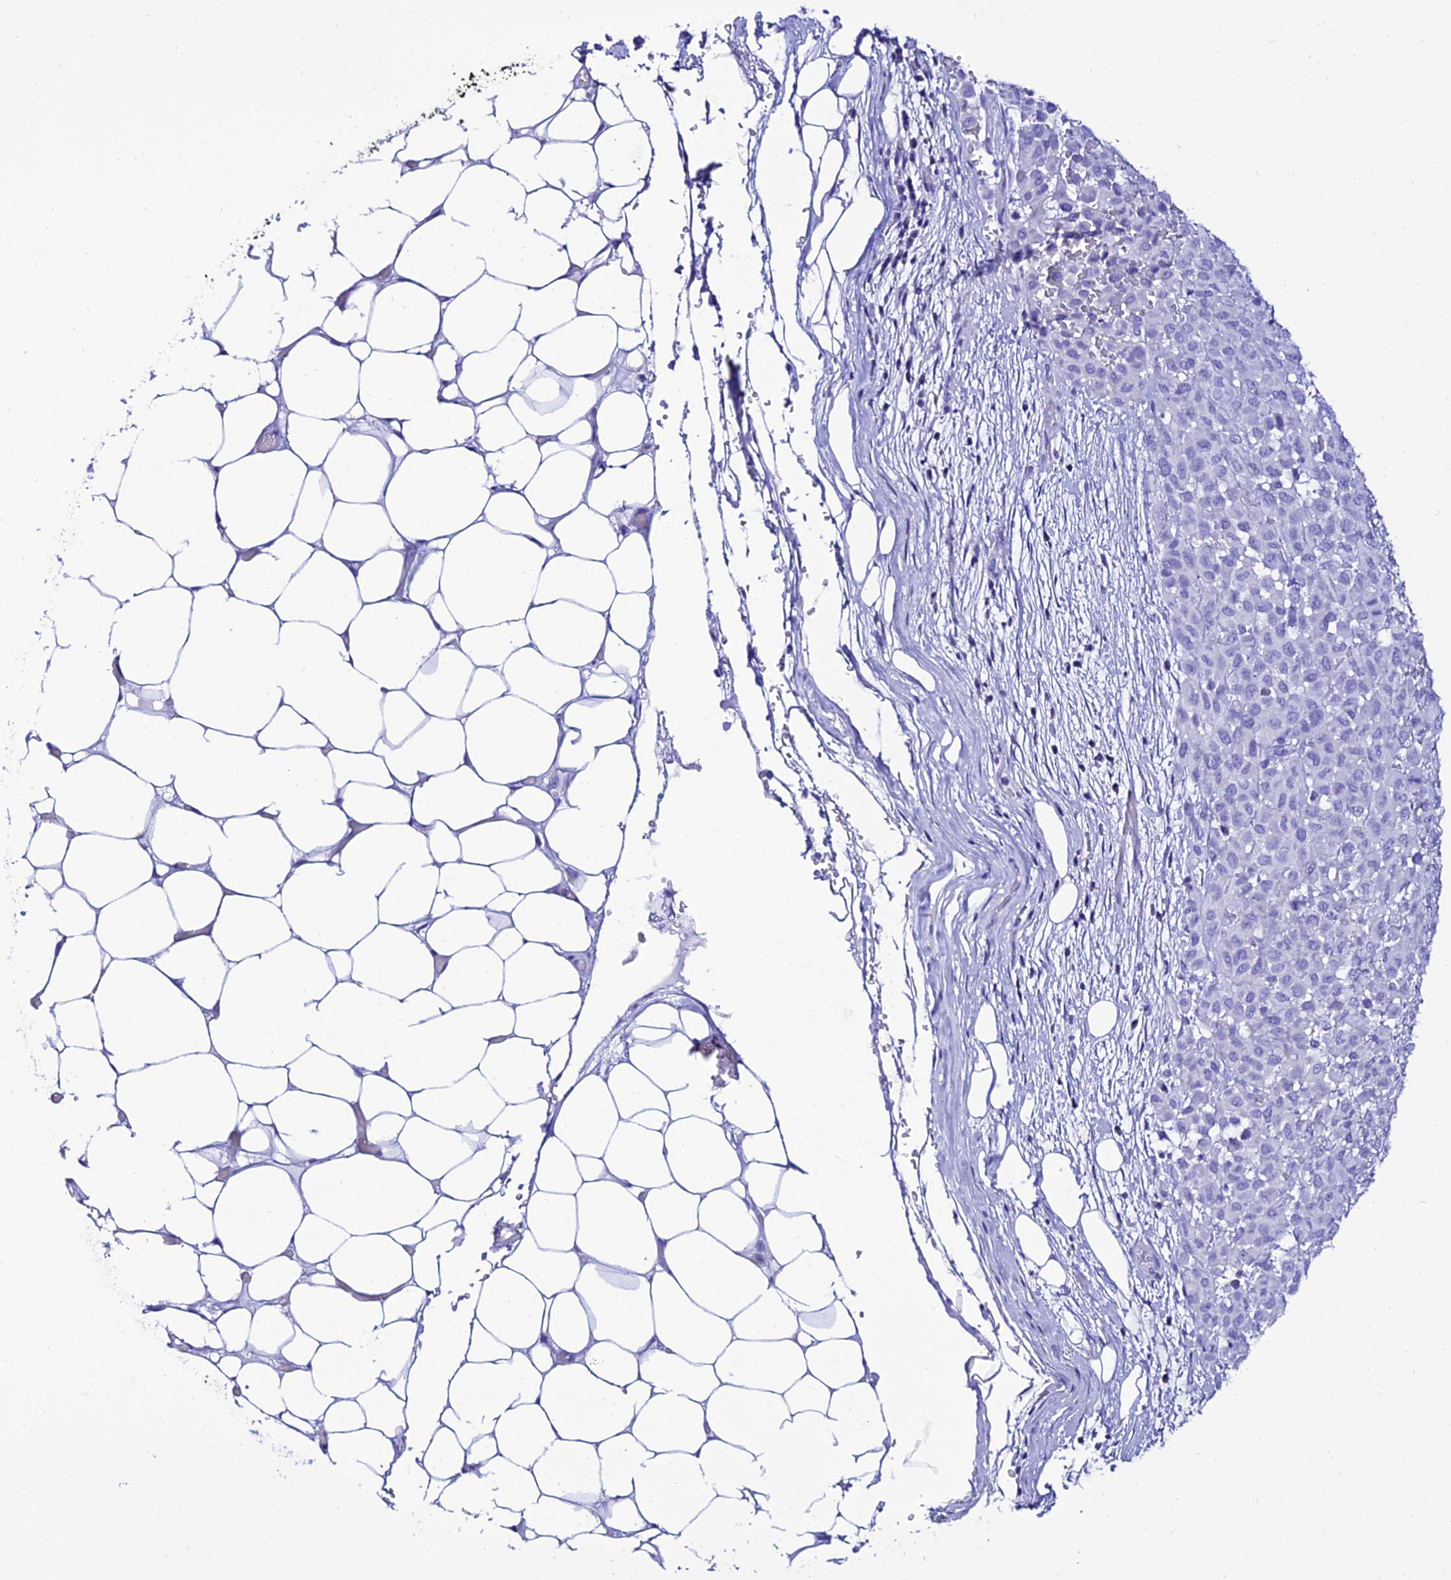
{"staining": {"intensity": "negative", "quantity": "none", "location": "none"}, "tissue": "melanoma", "cell_type": "Tumor cells", "image_type": "cancer", "snomed": [{"axis": "morphology", "description": "Malignant melanoma, Metastatic site"}, {"axis": "topography", "description": "Skin"}], "caption": "IHC histopathology image of human malignant melanoma (metastatic site) stained for a protein (brown), which displays no staining in tumor cells.", "gene": "OR4D5", "patient": {"sex": "female", "age": 81}}